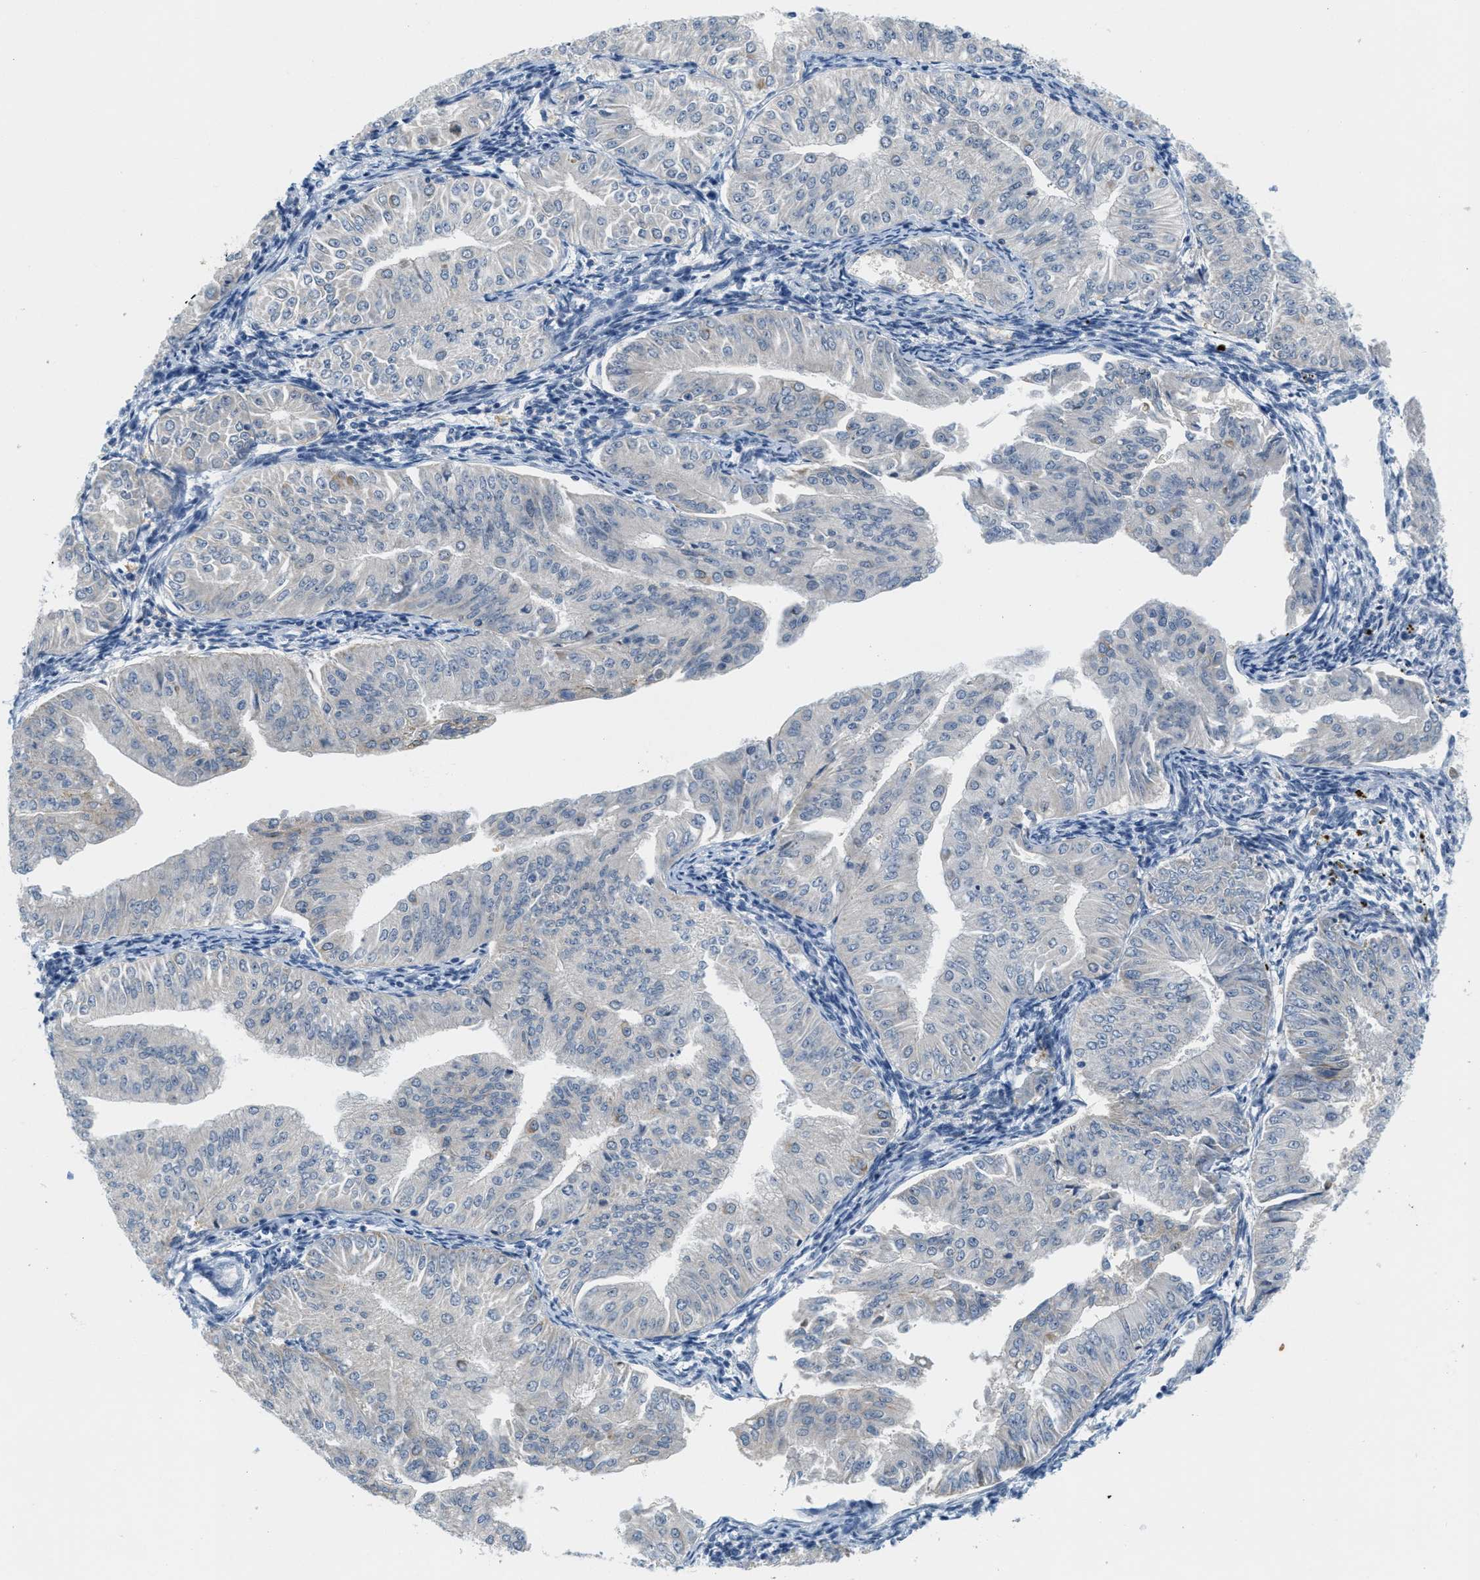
{"staining": {"intensity": "negative", "quantity": "none", "location": "none"}, "tissue": "endometrial cancer", "cell_type": "Tumor cells", "image_type": "cancer", "snomed": [{"axis": "morphology", "description": "Normal tissue, NOS"}, {"axis": "morphology", "description": "Adenocarcinoma, NOS"}, {"axis": "topography", "description": "Endometrium"}], "caption": "Endometrial cancer (adenocarcinoma) was stained to show a protein in brown. There is no significant positivity in tumor cells.", "gene": "HS3ST2", "patient": {"sex": "female", "age": 53}}